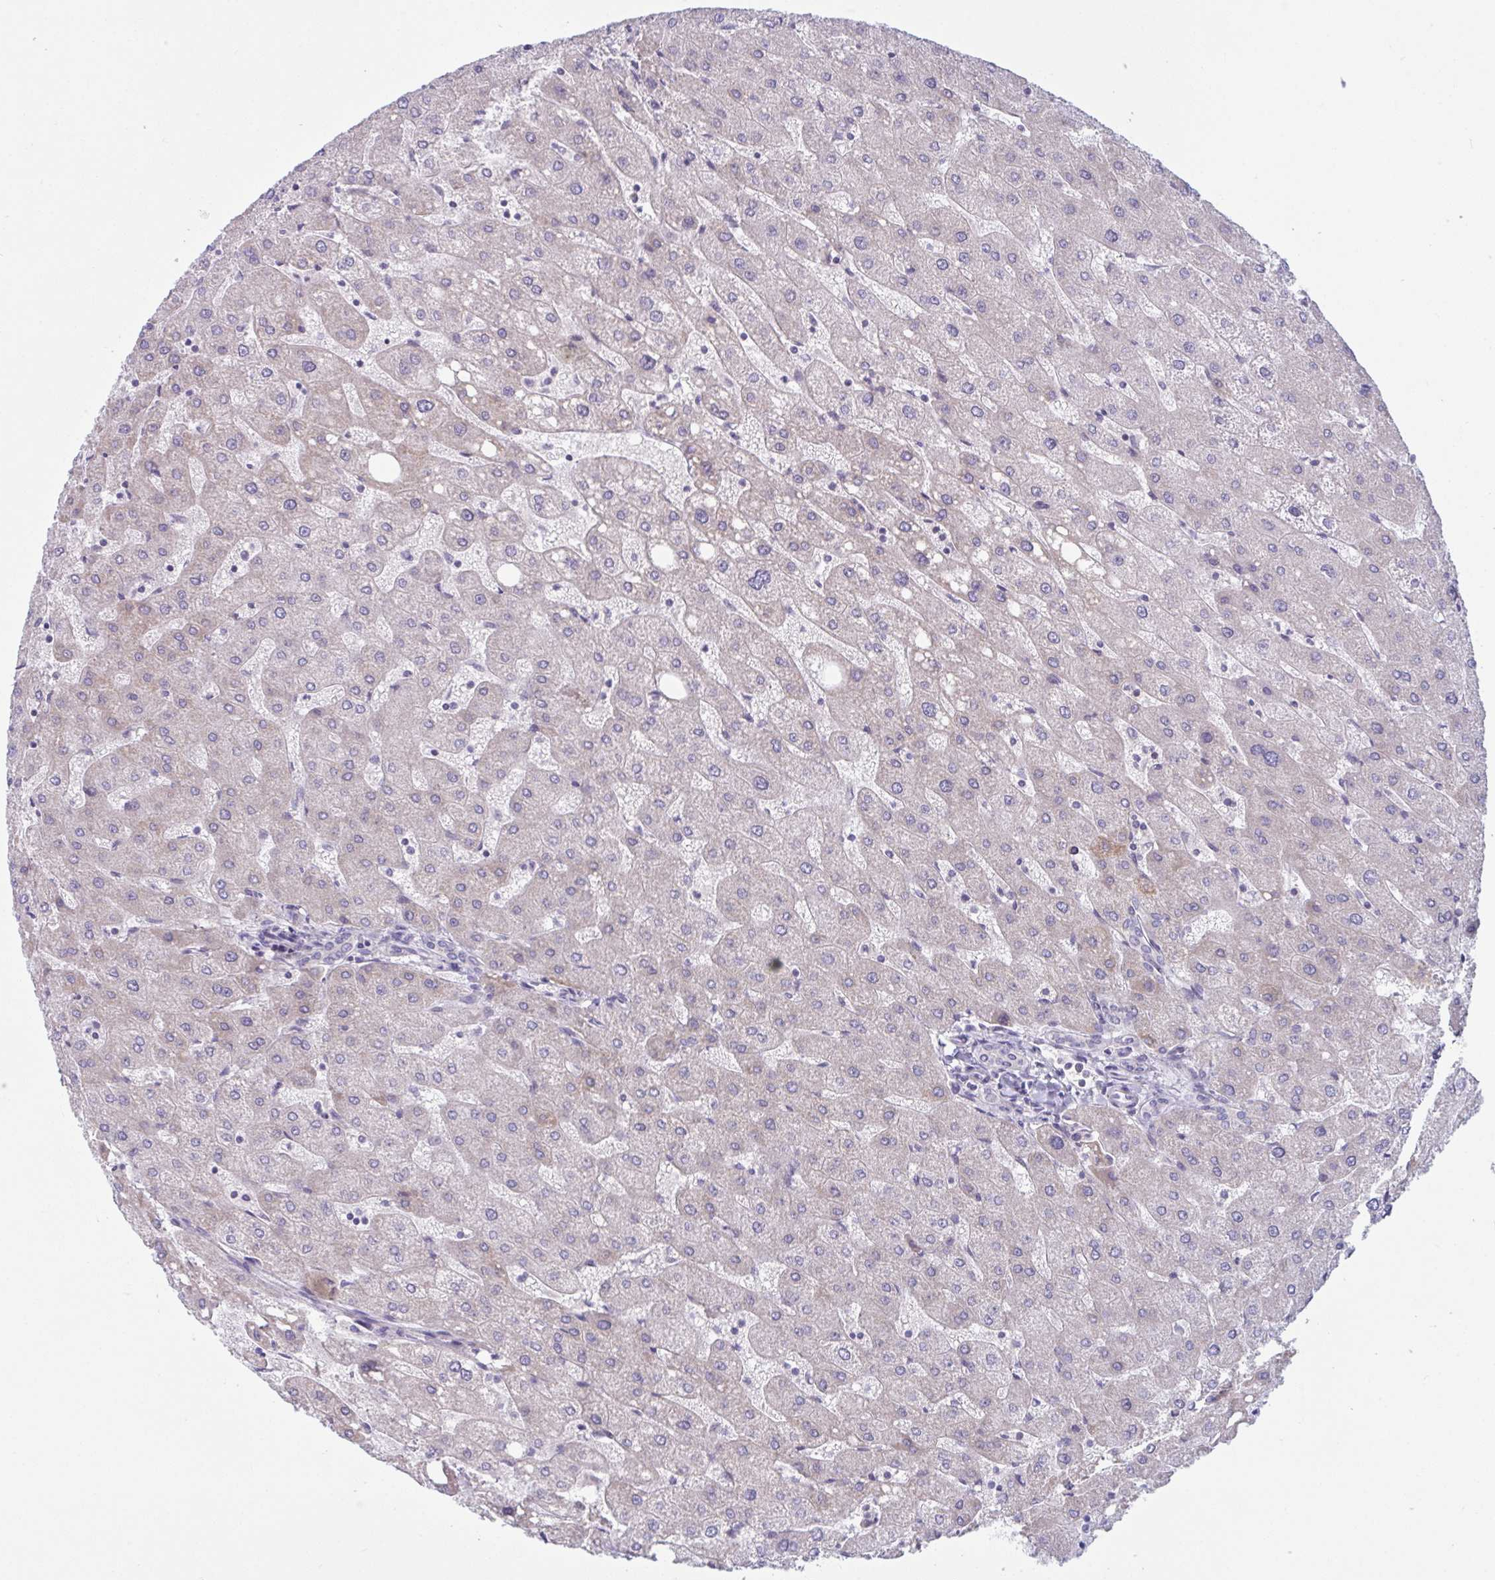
{"staining": {"intensity": "negative", "quantity": "none", "location": "none"}, "tissue": "liver", "cell_type": "Cholangiocytes", "image_type": "normal", "snomed": [{"axis": "morphology", "description": "Normal tissue, NOS"}, {"axis": "topography", "description": "Liver"}], "caption": "Immunohistochemistry image of benign human liver stained for a protein (brown), which exhibits no positivity in cholangiocytes. Nuclei are stained in blue.", "gene": "TANK", "patient": {"sex": "male", "age": 67}}